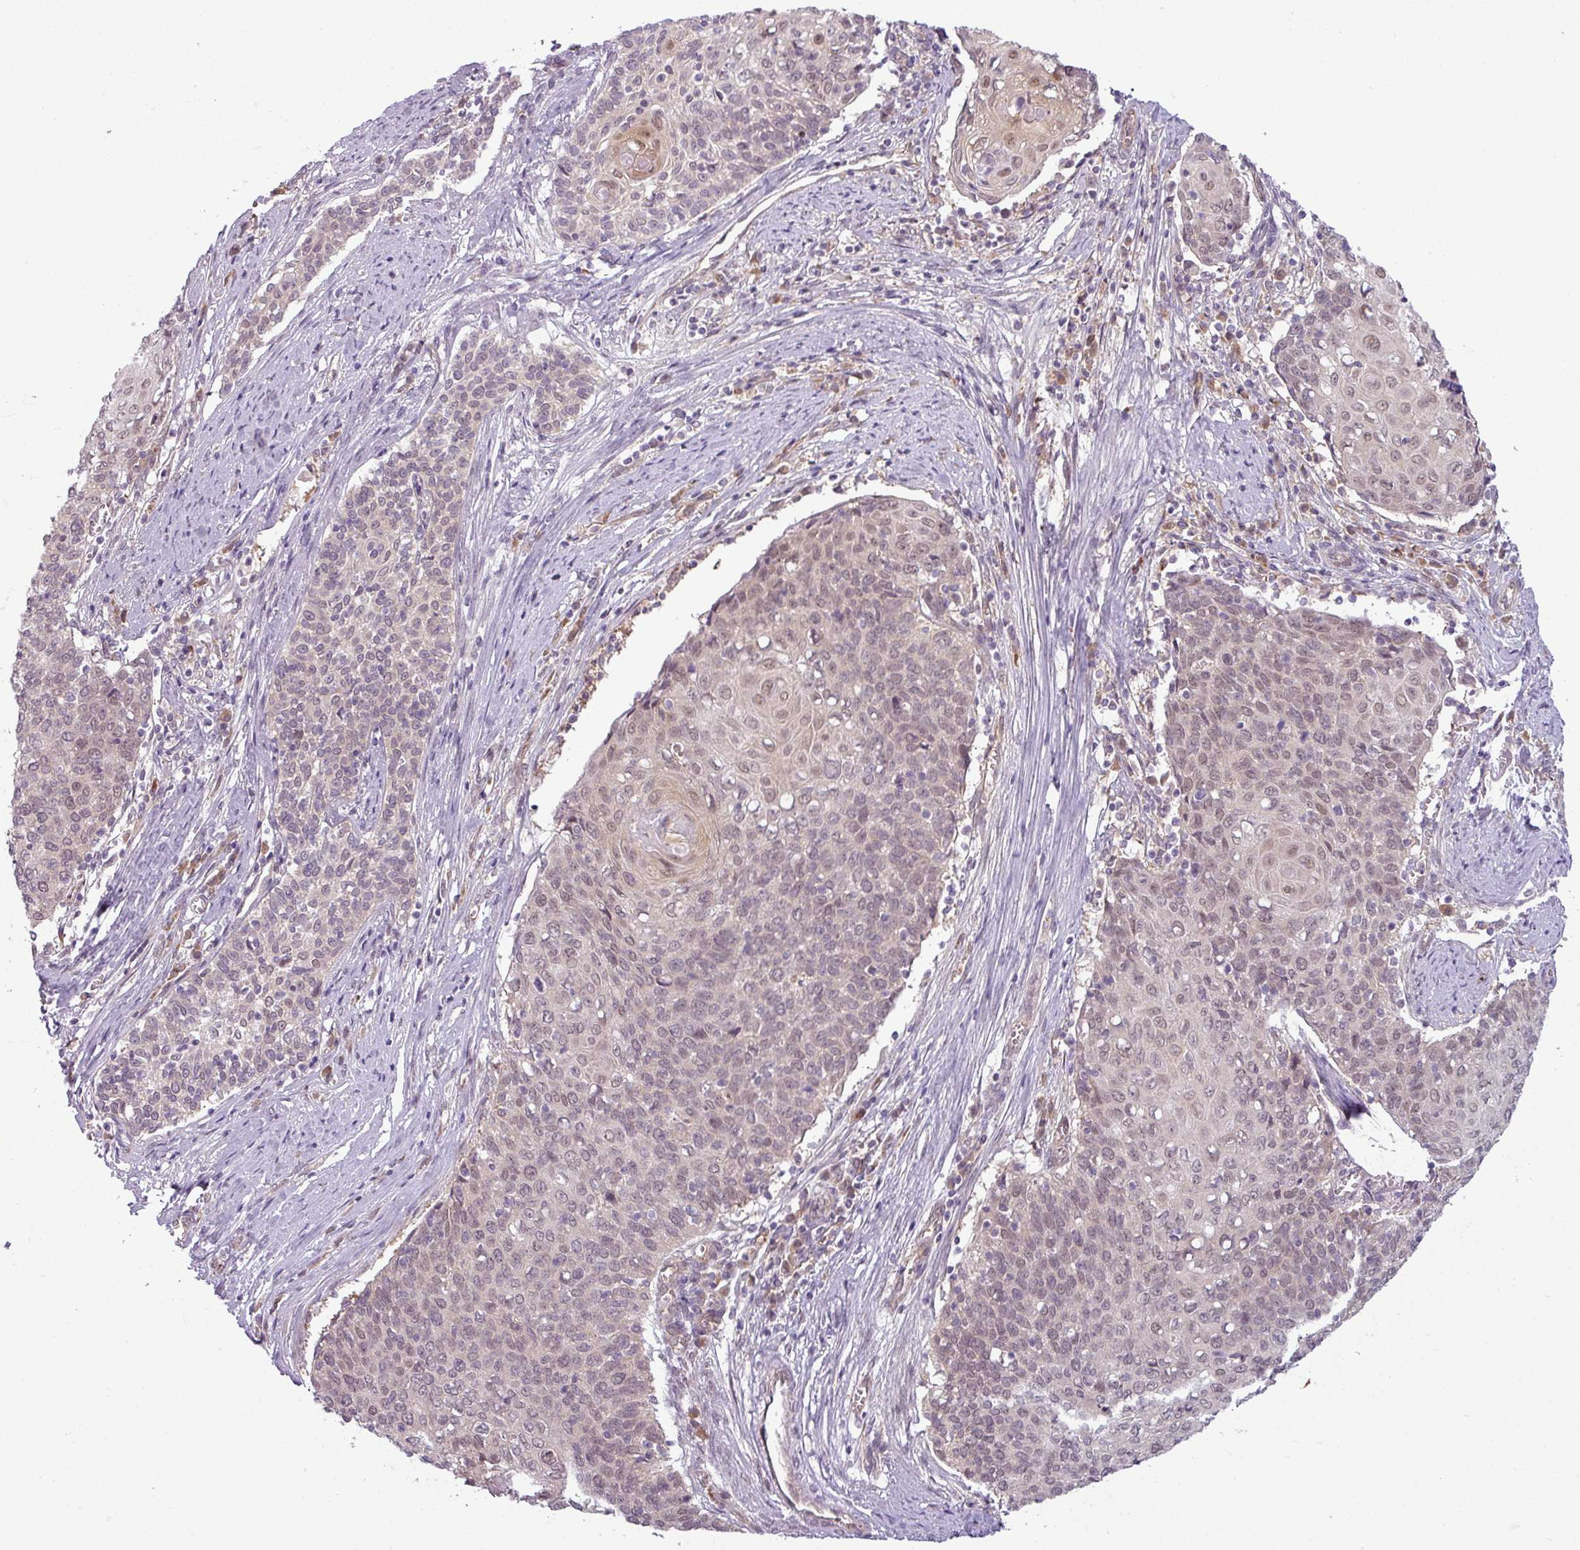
{"staining": {"intensity": "weak", "quantity": "25%-75%", "location": "cytoplasmic/membranous,nuclear"}, "tissue": "cervical cancer", "cell_type": "Tumor cells", "image_type": "cancer", "snomed": [{"axis": "morphology", "description": "Squamous cell carcinoma, NOS"}, {"axis": "topography", "description": "Cervix"}], "caption": "Cervical cancer (squamous cell carcinoma) tissue shows weak cytoplasmic/membranous and nuclear staining in about 25%-75% of tumor cells, visualized by immunohistochemistry.", "gene": "CCDC144A", "patient": {"sex": "female", "age": 39}}